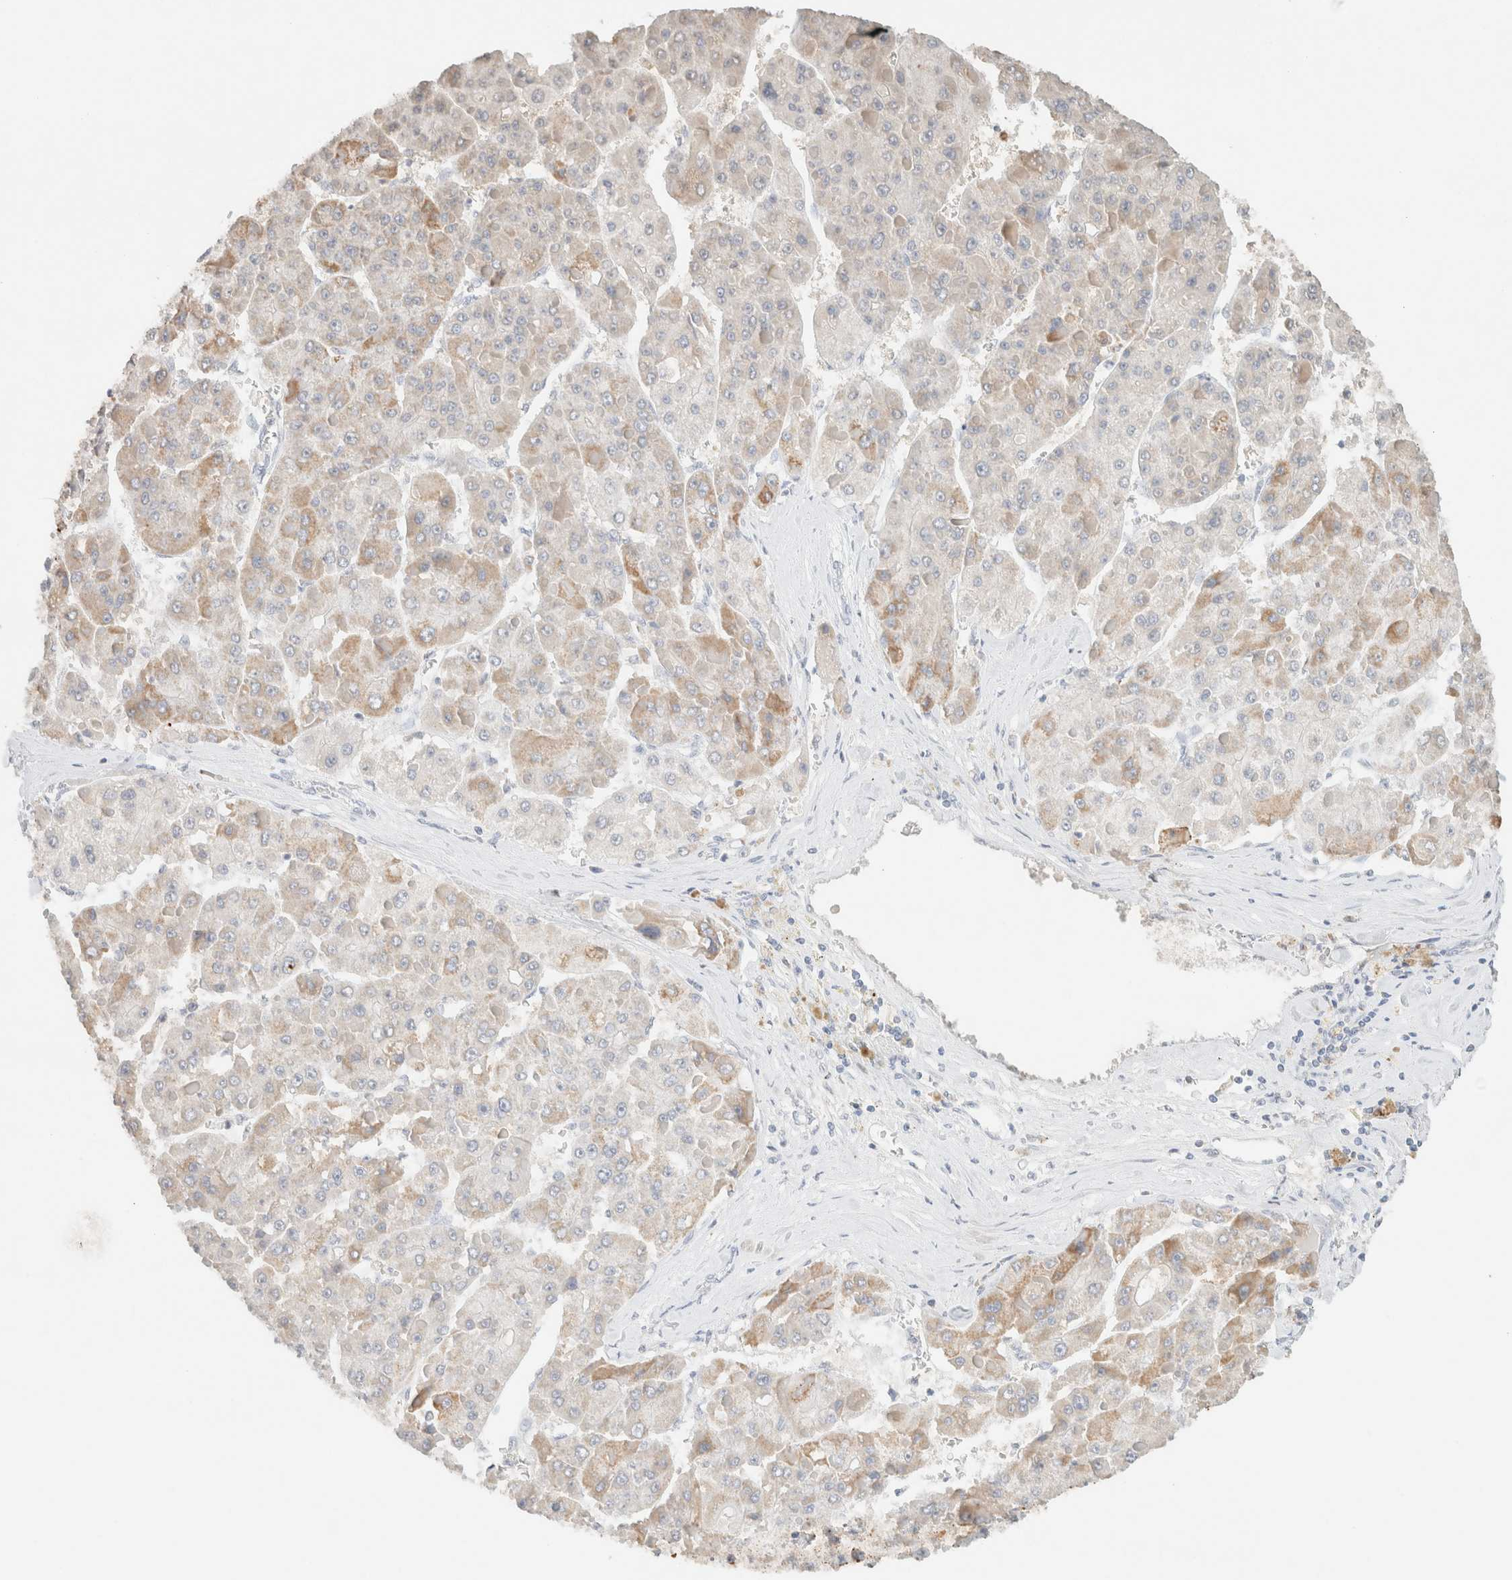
{"staining": {"intensity": "moderate", "quantity": "<25%", "location": "cytoplasmic/membranous"}, "tissue": "liver cancer", "cell_type": "Tumor cells", "image_type": "cancer", "snomed": [{"axis": "morphology", "description": "Carcinoma, Hepatocellular, NOS"}, {"axis": "topography", "description": "Liver"}], "caption": "IHC (DAB) staining of liver cancer (hepatocellular carcinoma) demonstrates moderate cytoplasmic/membranous protein expression in approximately <25% of tumor cells.", "gene": "CPA1", "patient": {"sex": "female", "age": 73}}